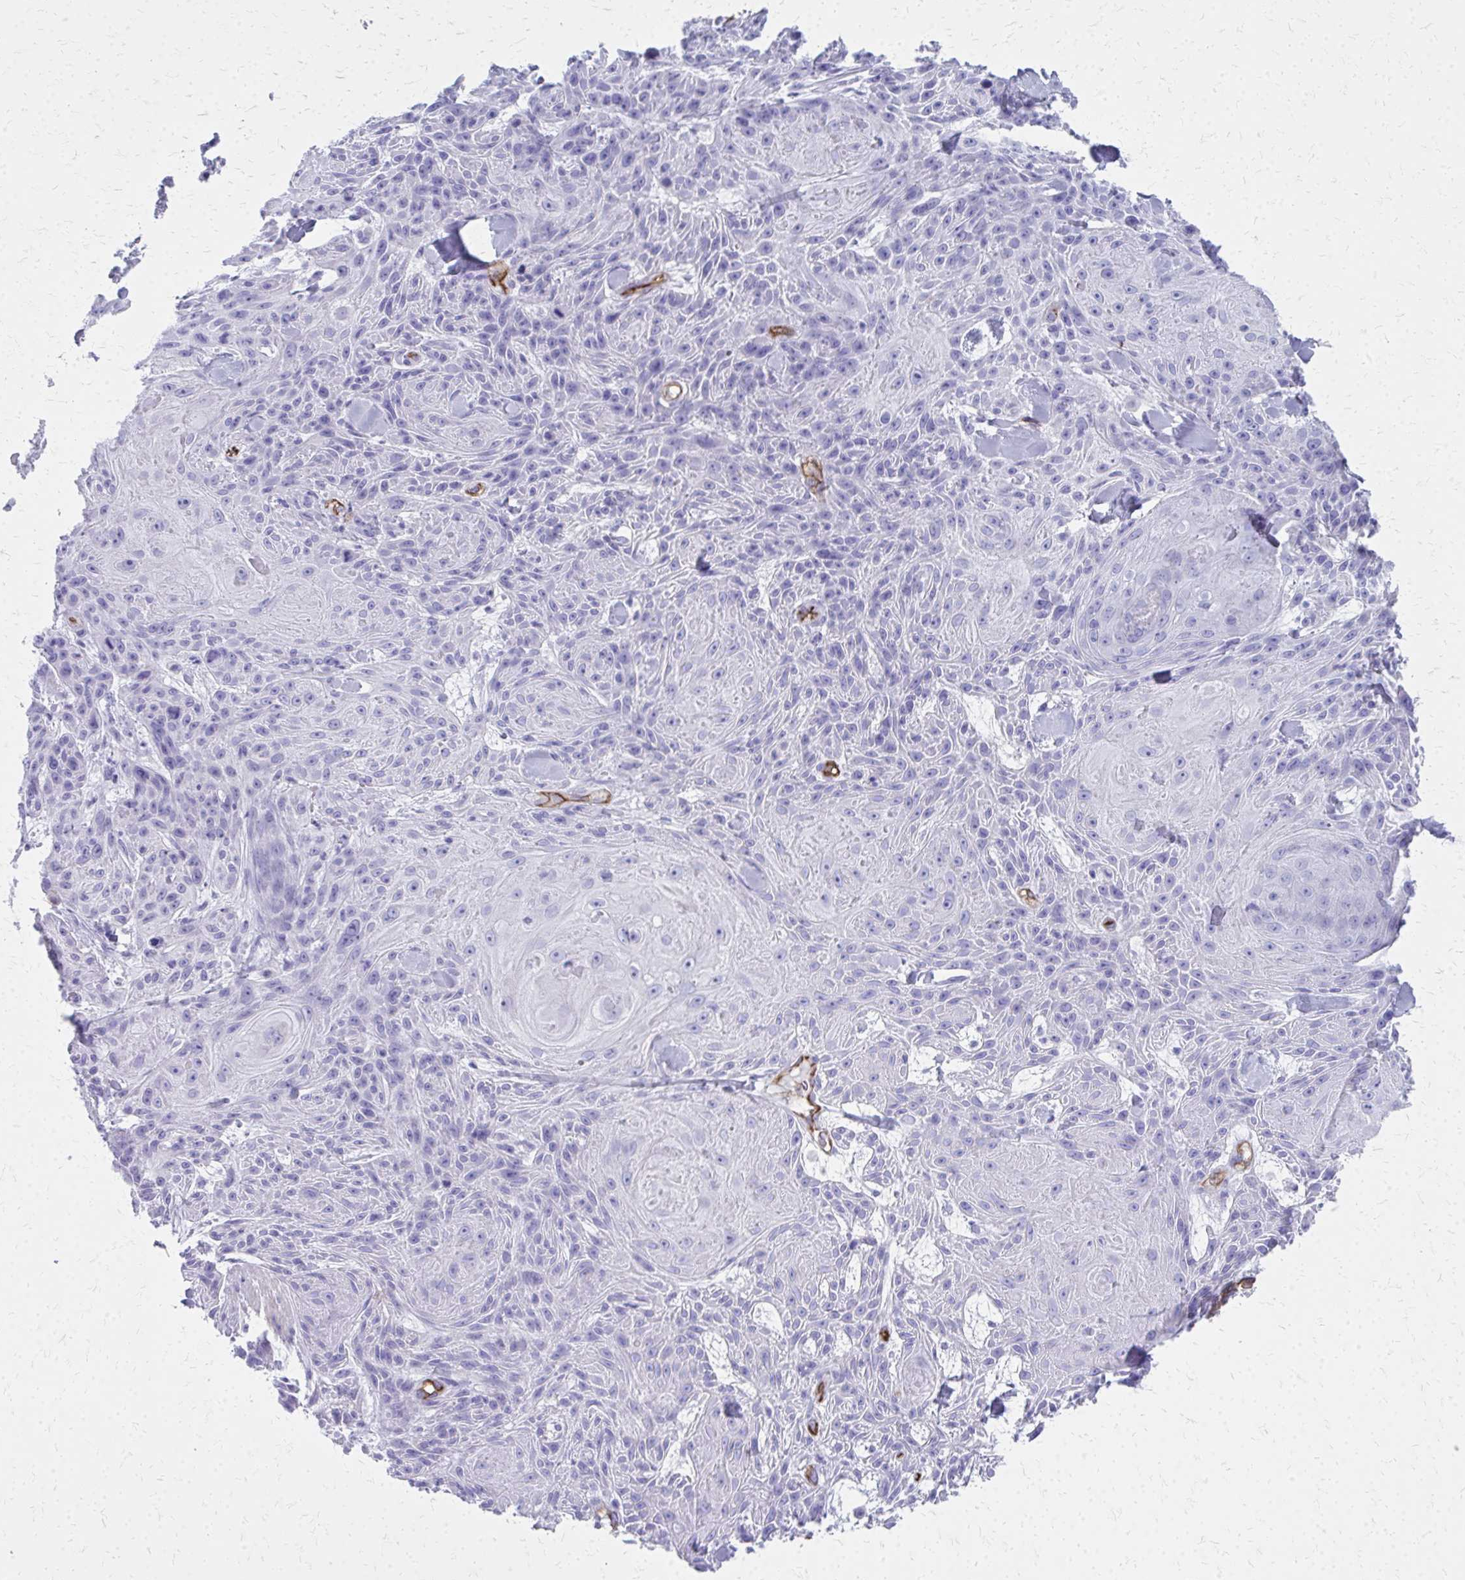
{"staining": {"intensity": "negative", "quantity": "none", "location": "none"}, "tissue": "skin cancer", "cell_type": "Tumor cells", "image_type": "cancer", "snomed": [{"axis": "morphology", "description": "Squamous cell carcinoma, NOS"}, {"axis": "topography", "description": "Skin"}], "caption": "Tumor cells show no significant protein staining in skin cancer (squamous cell carcinoma). (Stains: DAB (3,3'-diaminobenzidine) IHC with hematoxylin counter stain, Microscopy: brightfield microscopy at high magnification).", "gene": "TPSG1", "patient": {"sex": "male", "age": 88}}